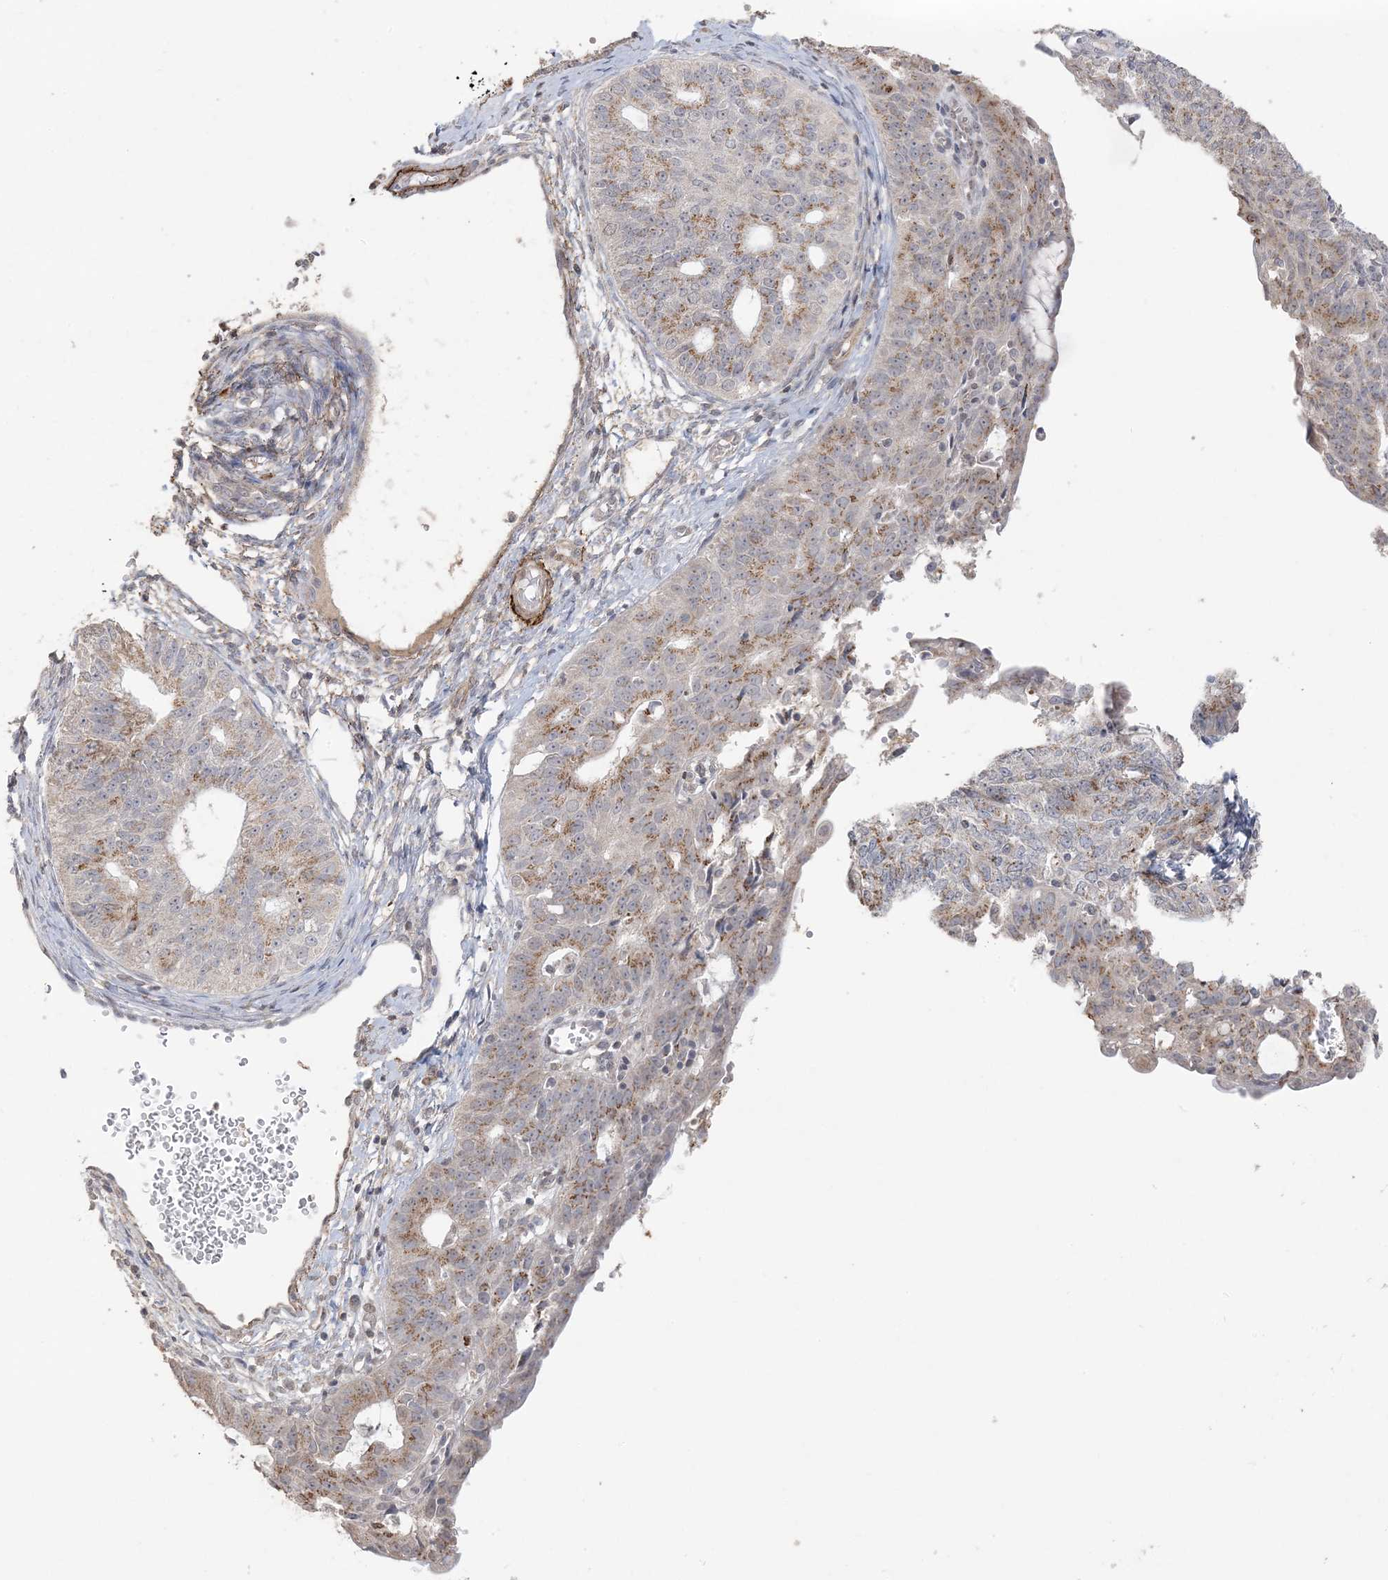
{"staining": {"intensity": "moderate", "quantity": ">75%", "location": "cytoplasmic/membranous"}, "tissue": "endometrial cancer", "cell_type": "Tumor cells", "image_type": "cancer", "snomed": [{"axis": "morphology", "description": "Adenocarcinoma, NOS"}, {"axis": "topography", "description": "Endometrium"}], "caption": "DAB (3,3'-diaminobenzidine) immunohistochemical staining of human endometrial adenocarcinoma displays moderate cytoplasmic/membranous protein positivity in about >75% of tumor cells.", "gene": "XRN1", "patient": {"sex": "female", "age": 32}}